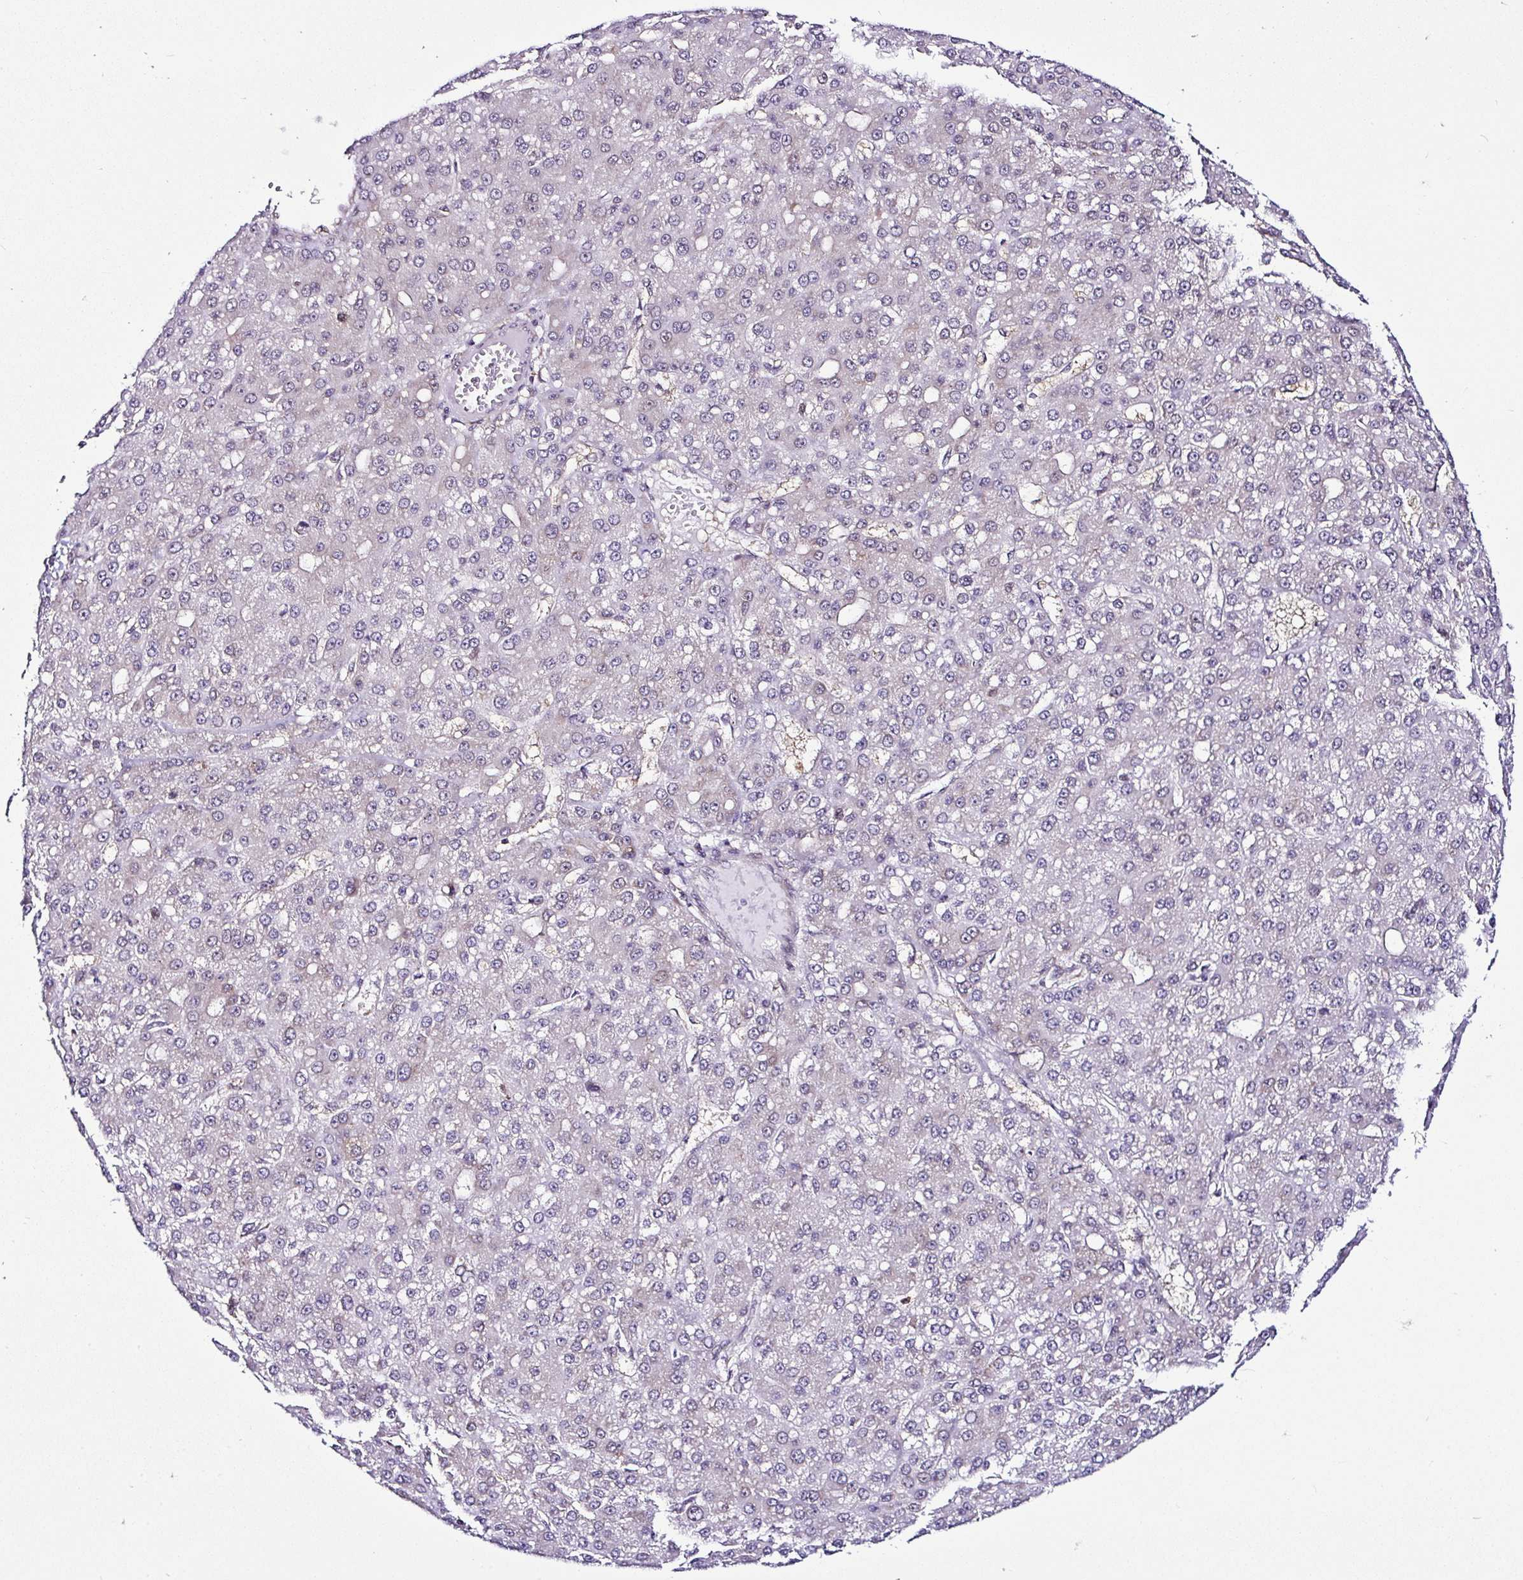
{"staining": {"intensity": "negative", "quantity": "none", "location": "none"}, "tissue": "liver cancer", "cell_type": "Tumor cells", "image_type": "cancer", "snomed": [{"axis": "morphology", "description": "Carcinoma, Hepatocellular, NOS"}, {"axis": "topography", "description": "Liver"}], "caption": "The image displays no significant expression in tumor cells of hepatocellular carcinoma (liver).", "gene": "PIN4", "patient": {"sex": "male", "age": 67}}